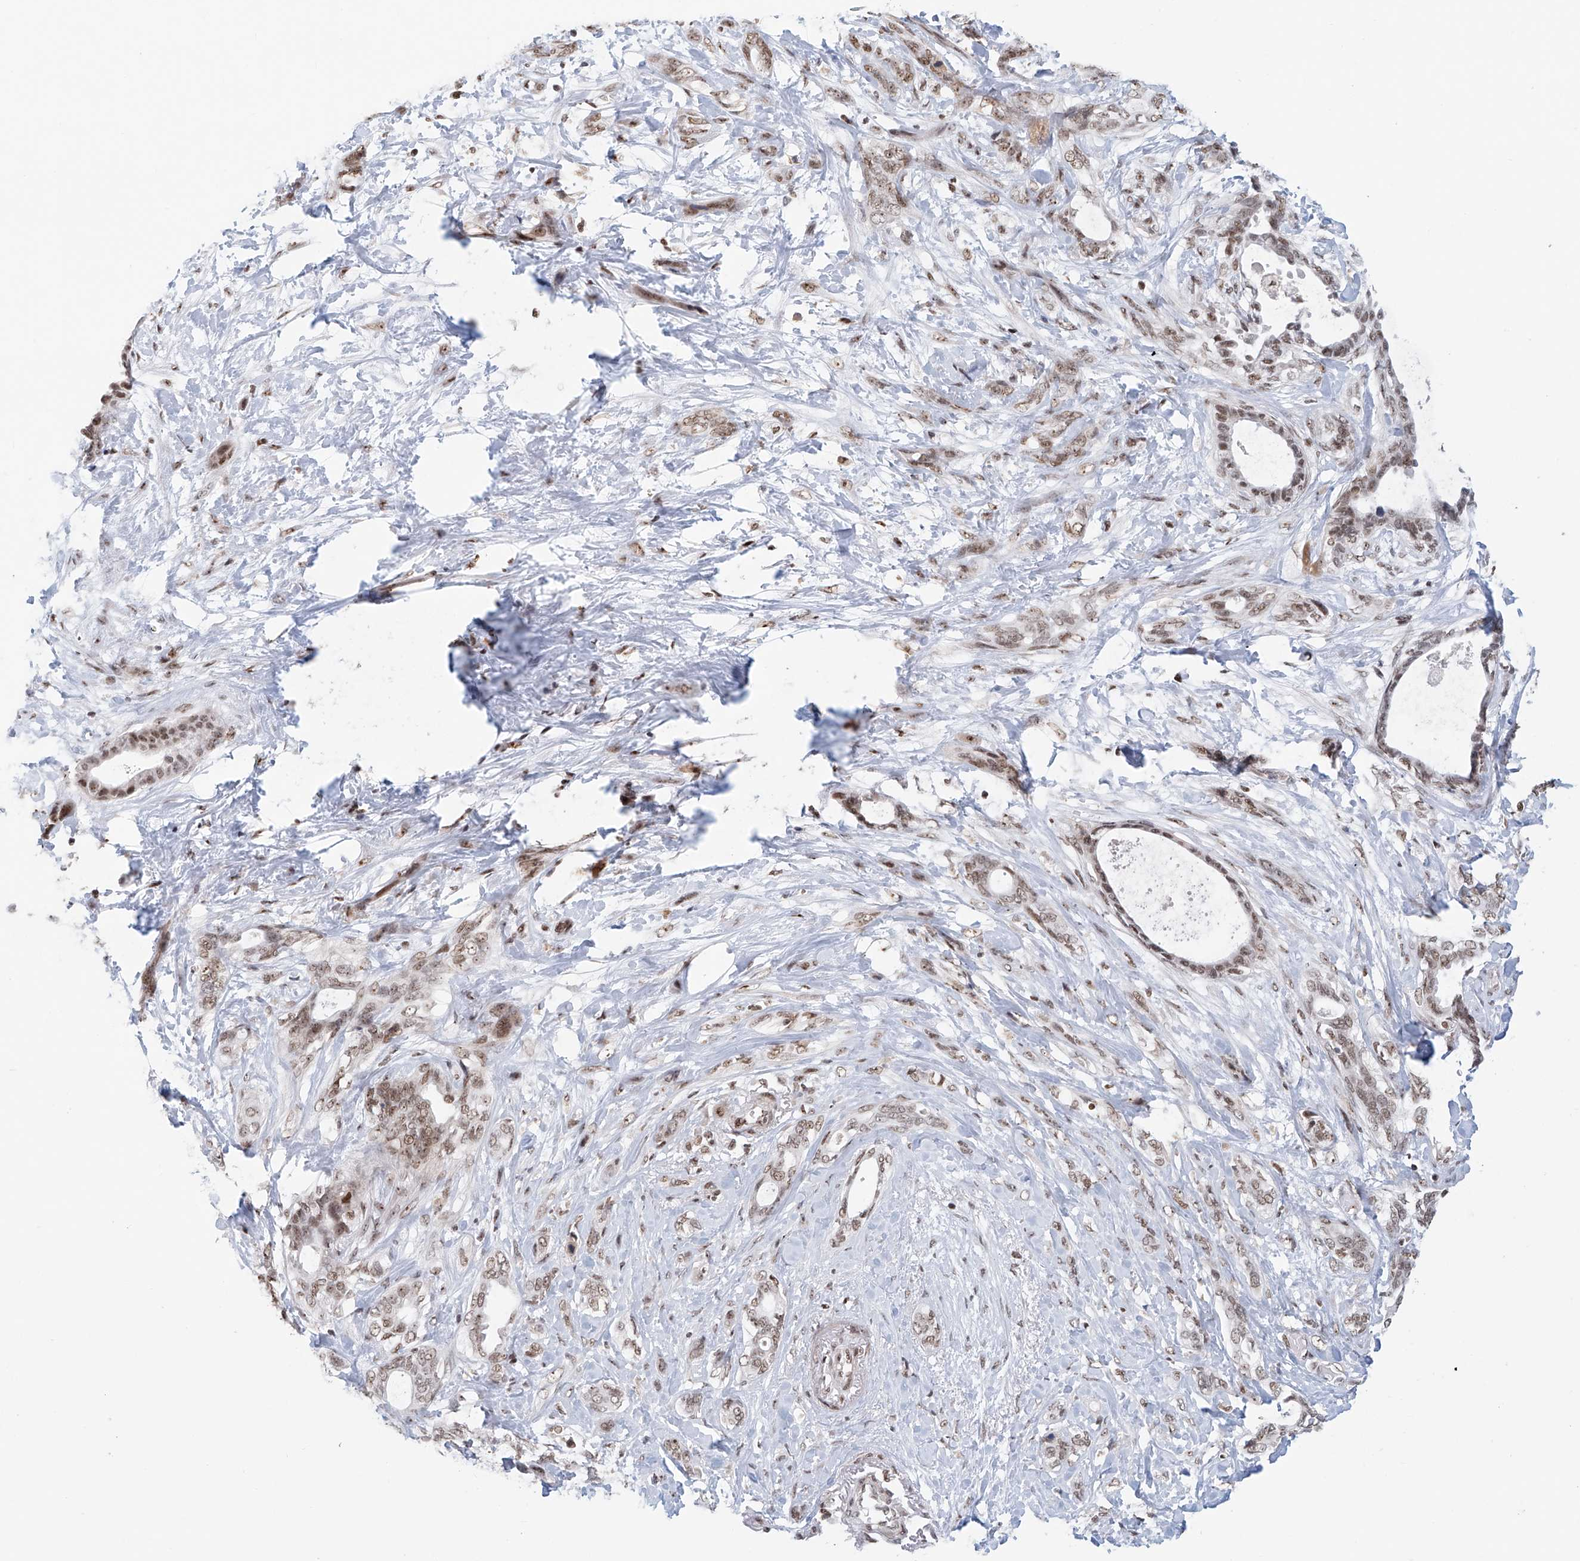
{"staining": {"intensity": "moderate", "quantity": ">75%", "location": "nuclear"}, "tissue": "pancreatic cancer", "cell_type": "Tumor cells", "image_type": "cancer", "snomed": [{"axis": "morphology", "description": "Normal tissue, NOS"}, {"axis": "morphology", "description": "Adenocarcinoma, NOS"}, {"axis": "topography", "description": "Pancreas"}, {"axis": "topography", "description": "Peripheral nerve tissue"}], "caption": "The photomicrograph exhibits a brown stain indicating the presence of a protein in the nuclear of tumor cells in pancreatic cancer.", "gene": "PRUNE2", "patient": {"sex": "female", "age": 63}}